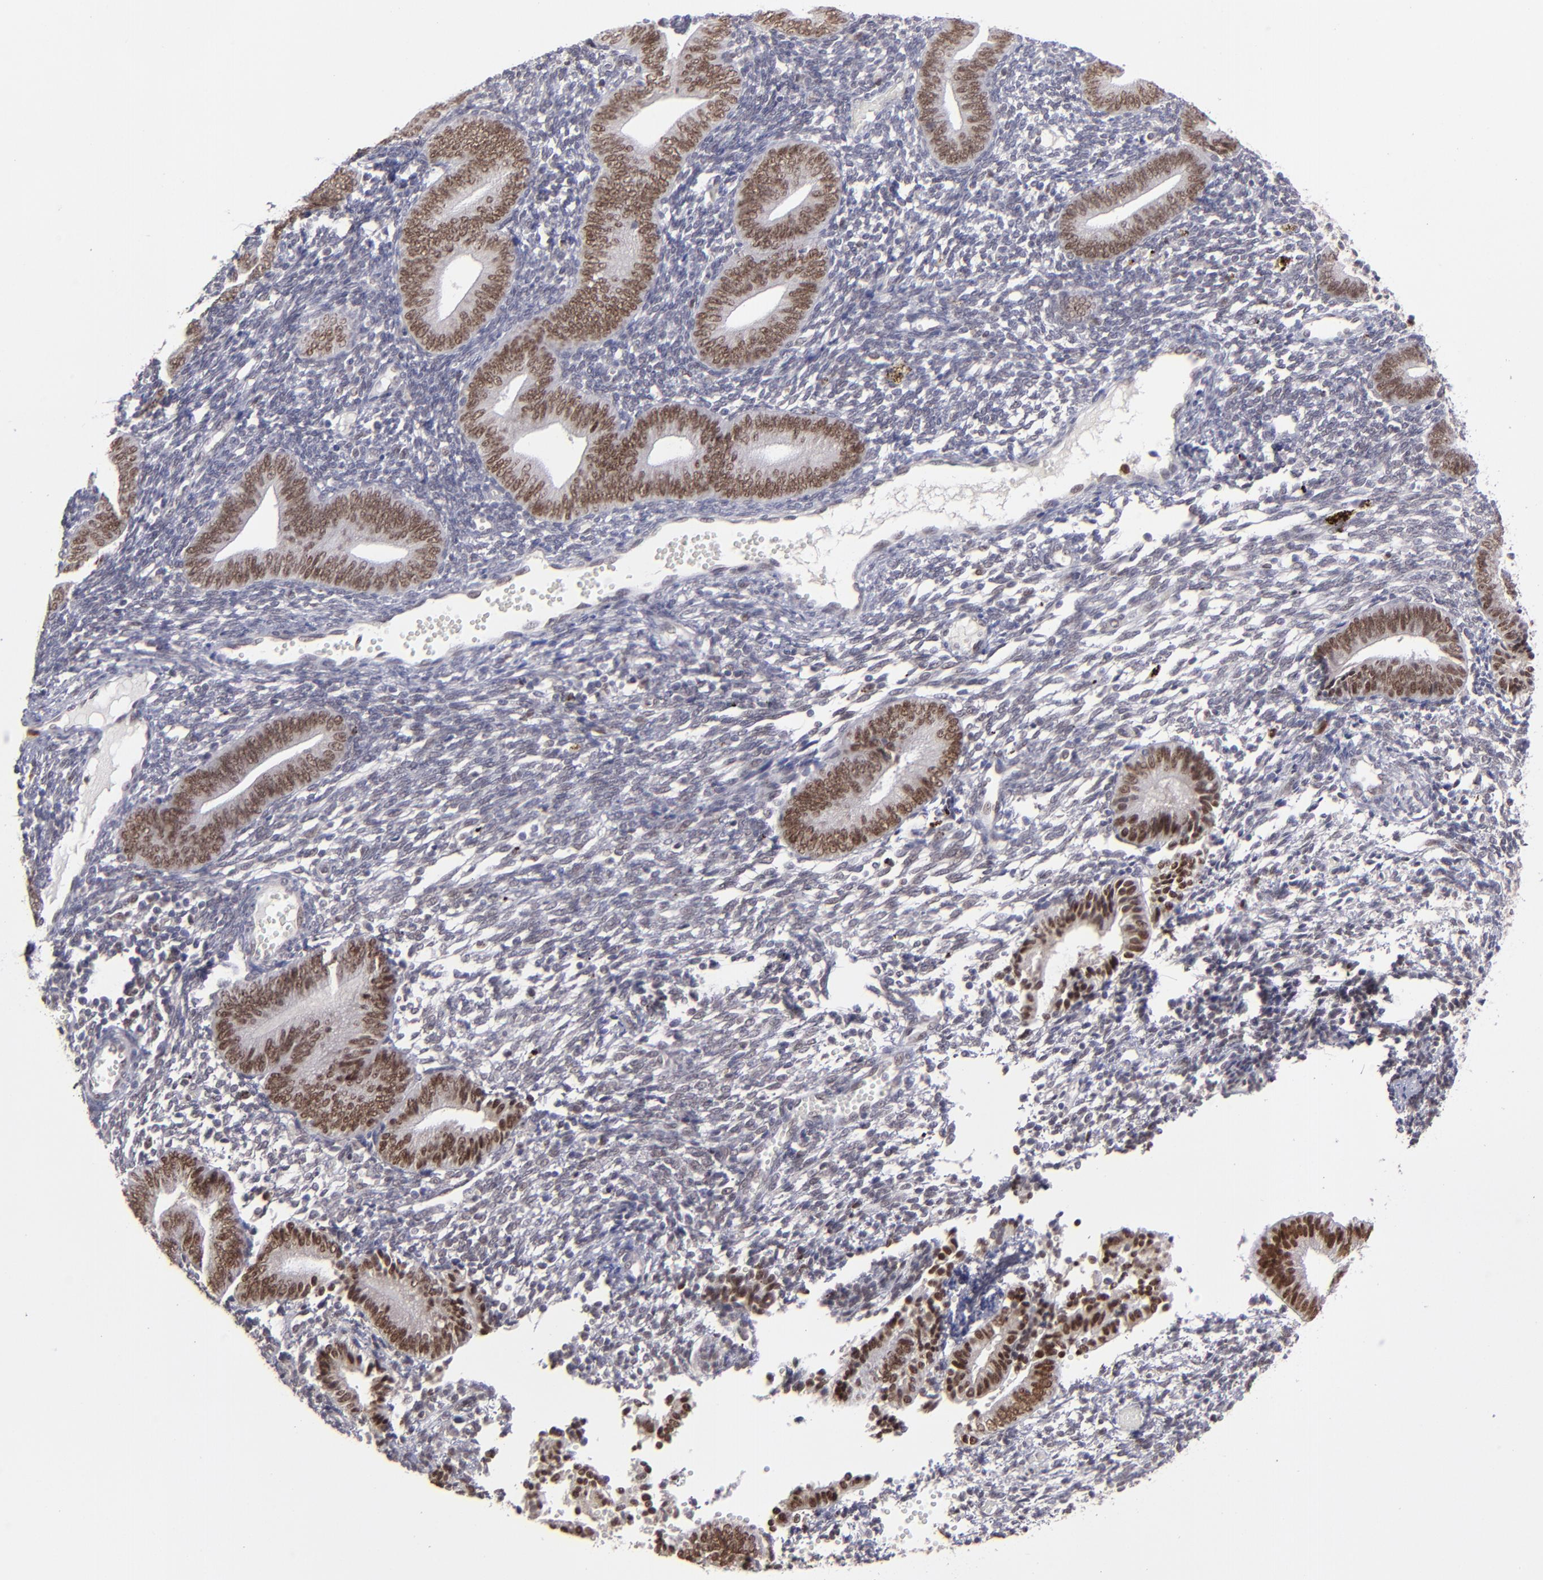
{"staining": {"intensity": "negative", "quantity": "none", "location": "none"}, "tissue": "endometrium", "cell_type": "Cells in endometrial stroma", "image_type": "normal", "snomed": [{"axis": "morphology", "description": "Normal tissue, NOS"}, {"axis": "topography", "description": "Uterus"}, {"axis": "topography", "description": "Endometrium"}], "caption": "Immunohistochemistry photomicrograph of benign endometrium: human endometrium stained with DAB (3,3'-diaminobenzidine) reveals no significant protein positivity in cells in endometrial stroma. (IHC, brightfield microscopy, high magnification).", "gene": "RREB1", "patient": {"sex": "female", "age": 33}}